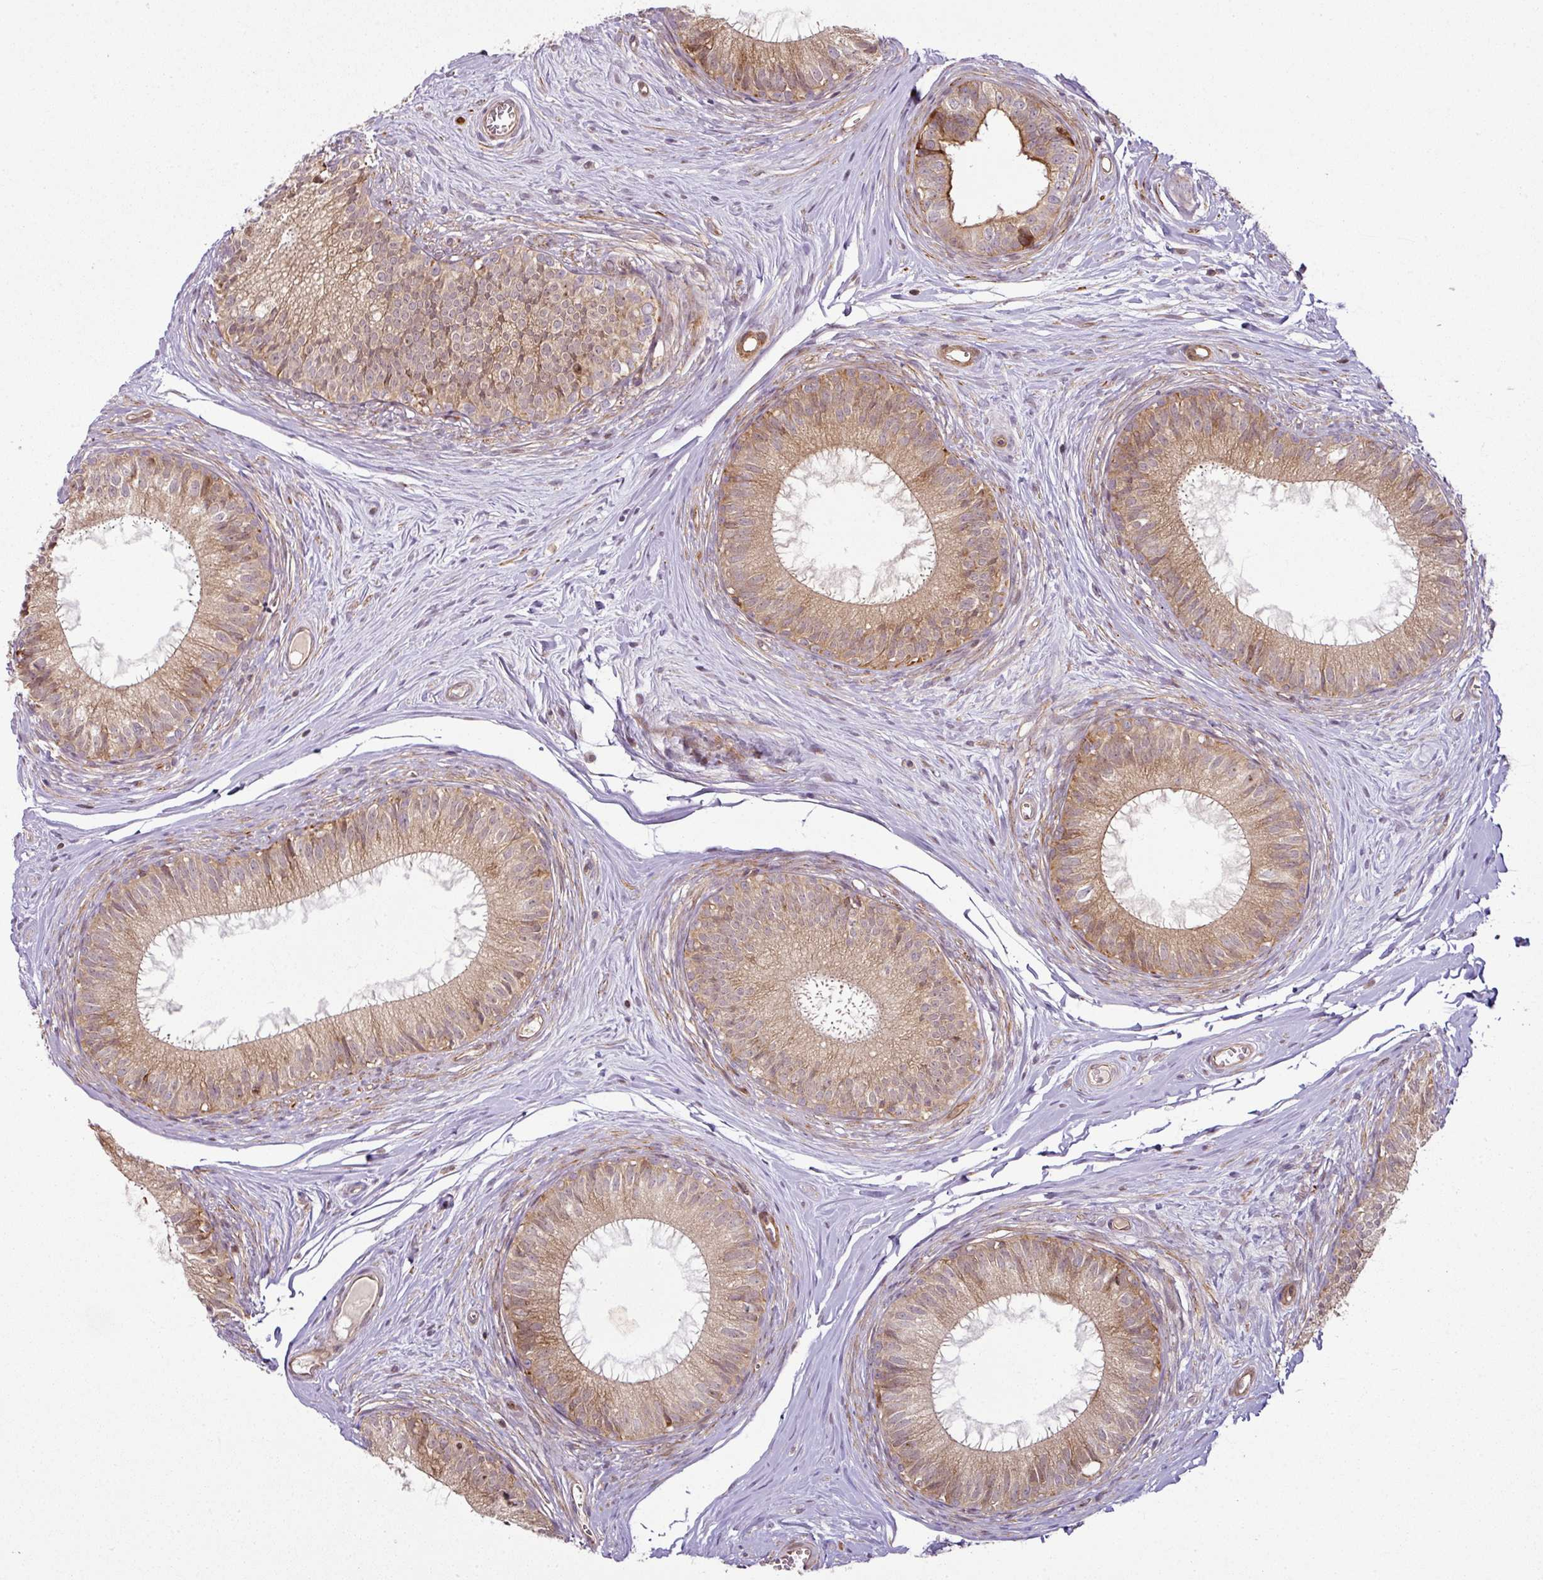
{"staining": {"intensity": "moderate", "quantity": ">75%", "location": "cytoplasmic/membranous"}, "tissue": "epididymis", "cell_type": "Glandular cells", "image_type": "normal", "snomed": [{"axis": "morphology", "description": "Normal tissue, NOS"}, {"axis": "topography", "description": "Epididymis"}], "caption": "Protein staining of benign epididymis displays moderate cytoplasmic/membranous expression in about >75% of glandular cells. The staining was performed using DAB (3,3'-diaminobenzidine), with brown indicating positive protein expression. Nuclei are stained blue with hematoxylin.", "gene": "ATAT1", "patient": {"sex": "male", "age": 25}}